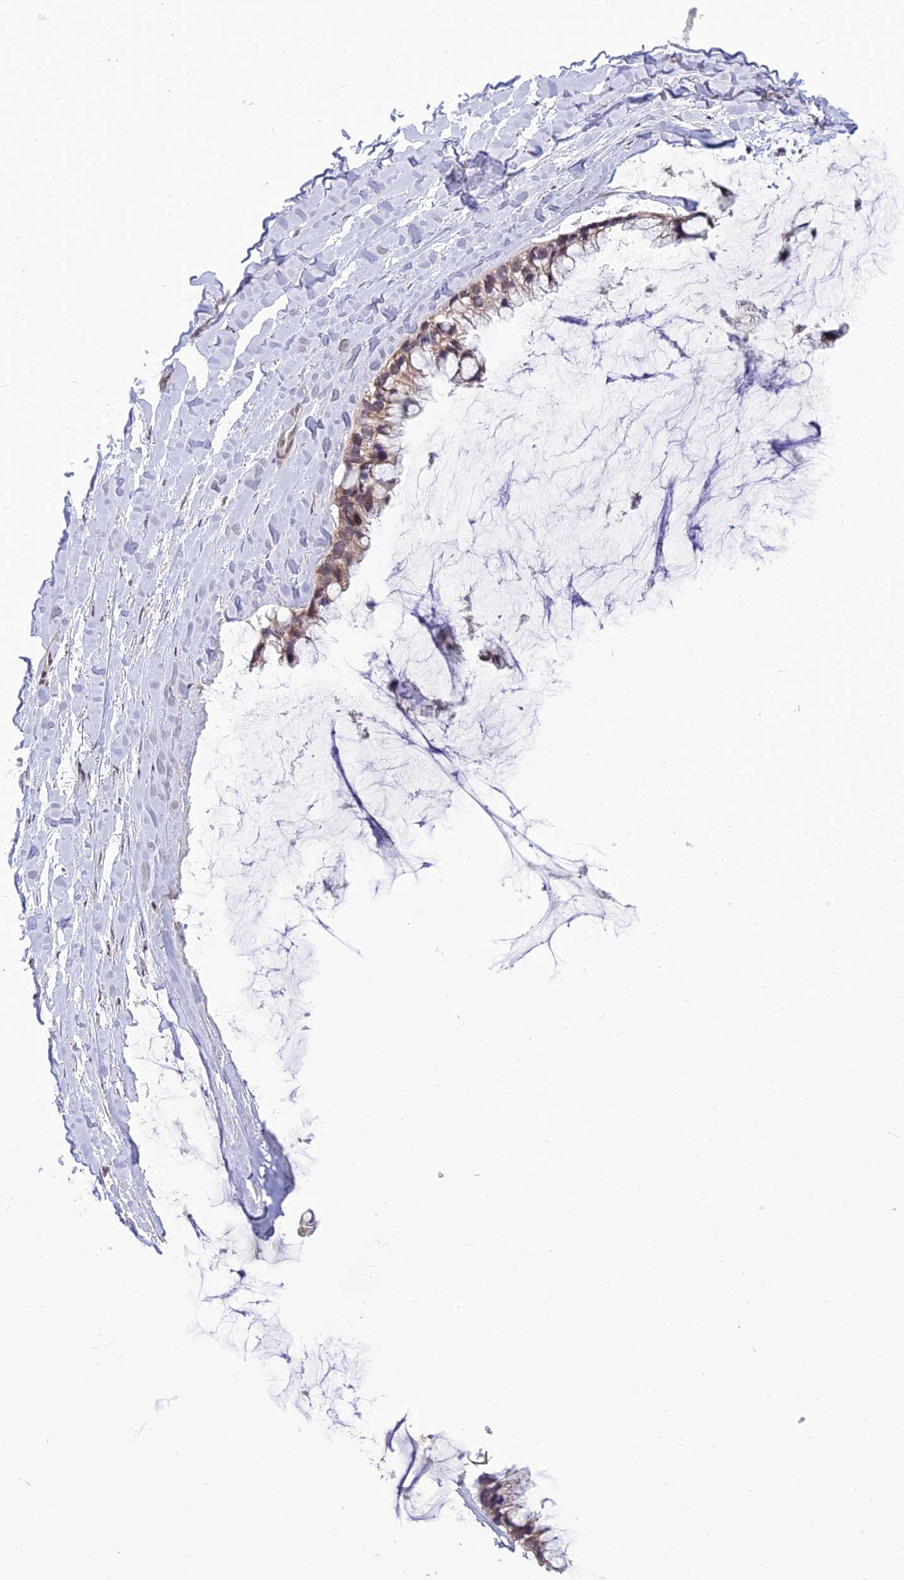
{"staining": {"intensity": "weak", "quantity": "25%-75%", "location": "cytoplasmic/membranous"}, "tissue": "ovarian cancer", "cell_type": "Tumor cells", "image_type": "cancer", "snomed": [{"axis": "morphology", "description": "Cystadenocarcinoma, mucinous, NOS"}, {"axis": "topography", "description": "Ovary"}], "caption": "Mucinous cystadenocarcinoma (ovarian) tissue displays weak cytoplasmic/membranous expression in about 25%-75% of tumor cells, visualized by immunohistochemistry. (DAB (3,3'-diaminobenzidine) = brown stain, brightfield microscopy at high magnification).", "gene": "FBRS", "patient": {"sex": "female", "age": 39}}